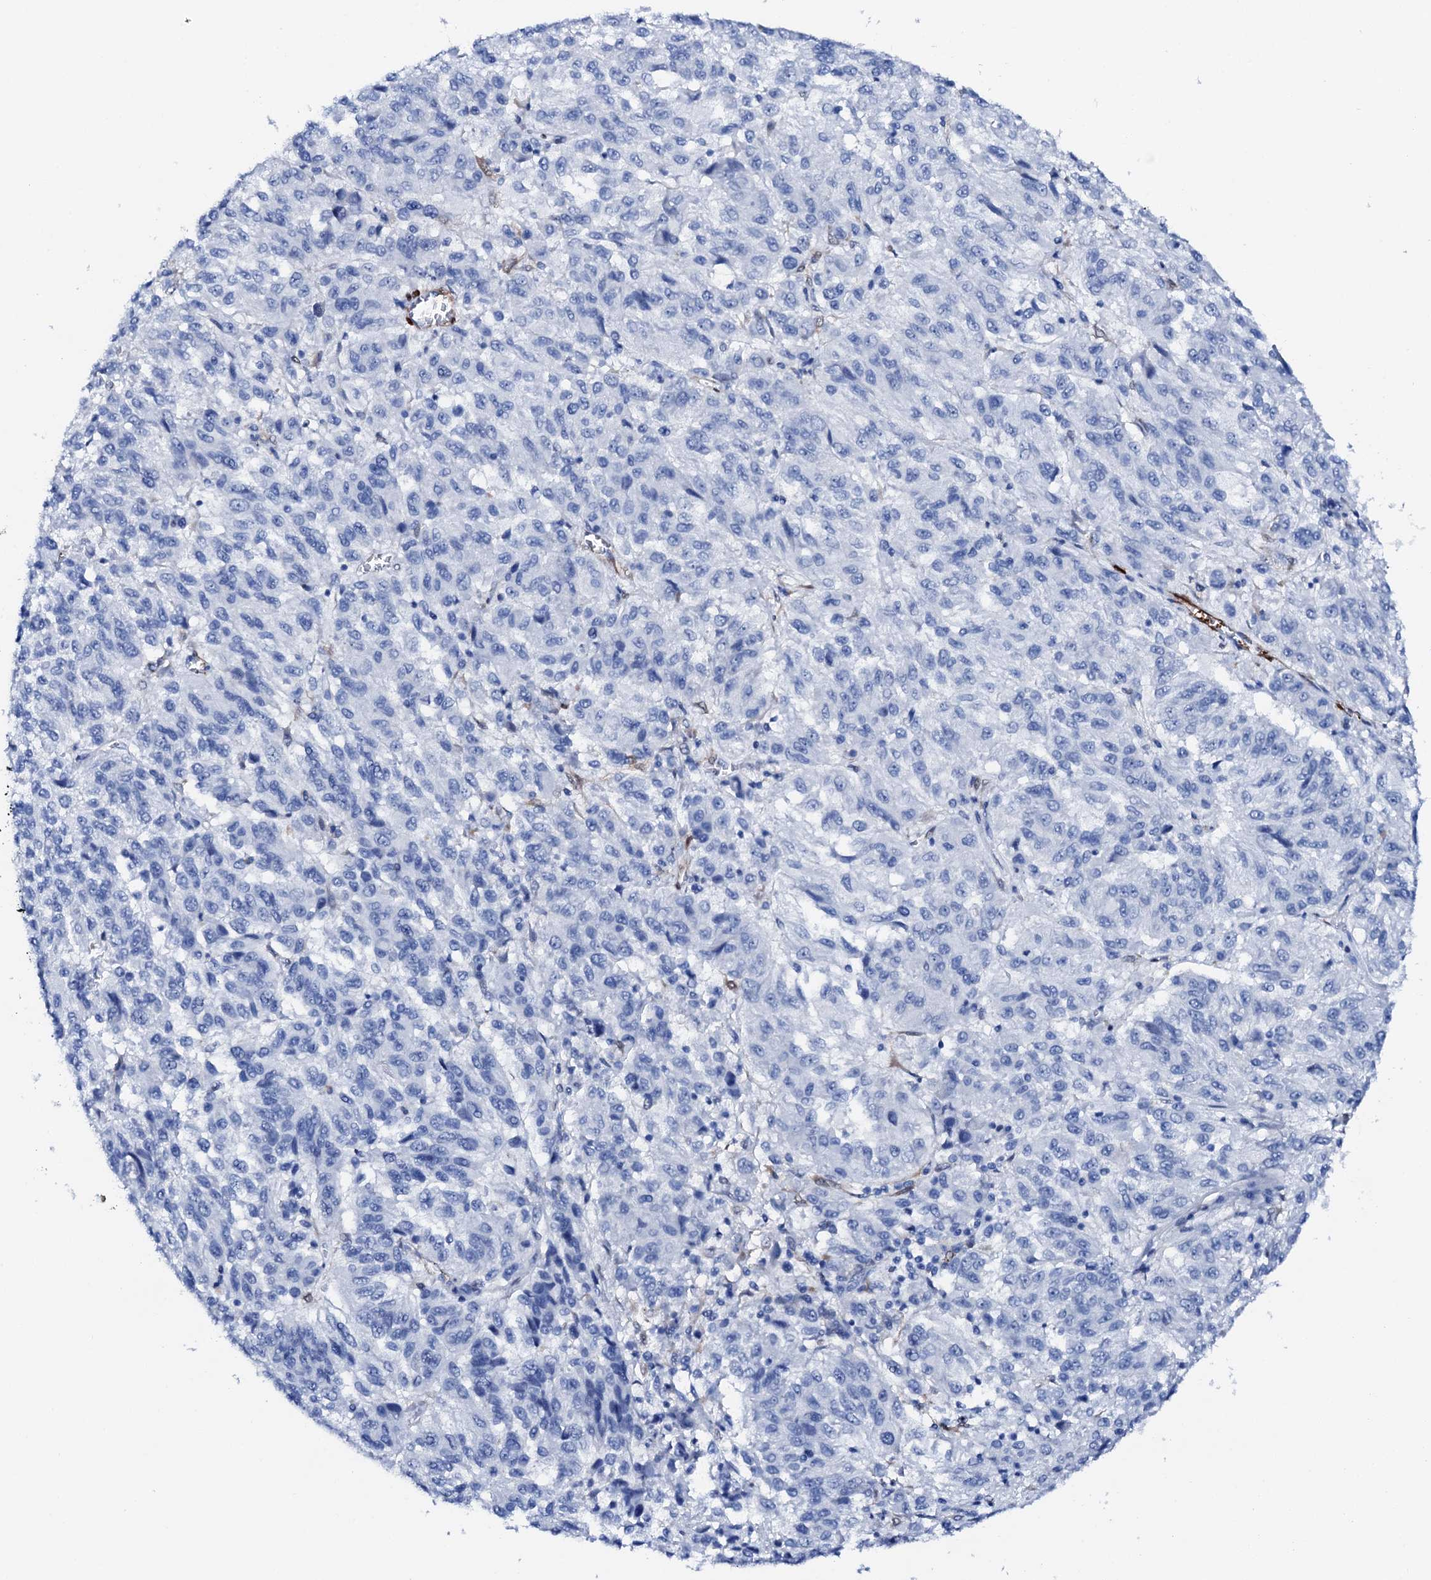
{"staining": {"intensity": "negative", "quantity": "none", "location": "none"}, "tissue": "melanoma", "cell_type": "Tumor cells", "image_type": "cancer", "snomed": [{"axis": "morphology", "description": "Malignant melanoma, Metastatic site"}, {"axis": "topography", "description": "Lung"}], "caption": "Tumor cells show no significant protein expression in malignant melanoma (metastatic site). (DAB immunohistochemistry (IHC), high magnification).", "gene": "NRIP2", "patient": {"sex": "male", "age": 64}}